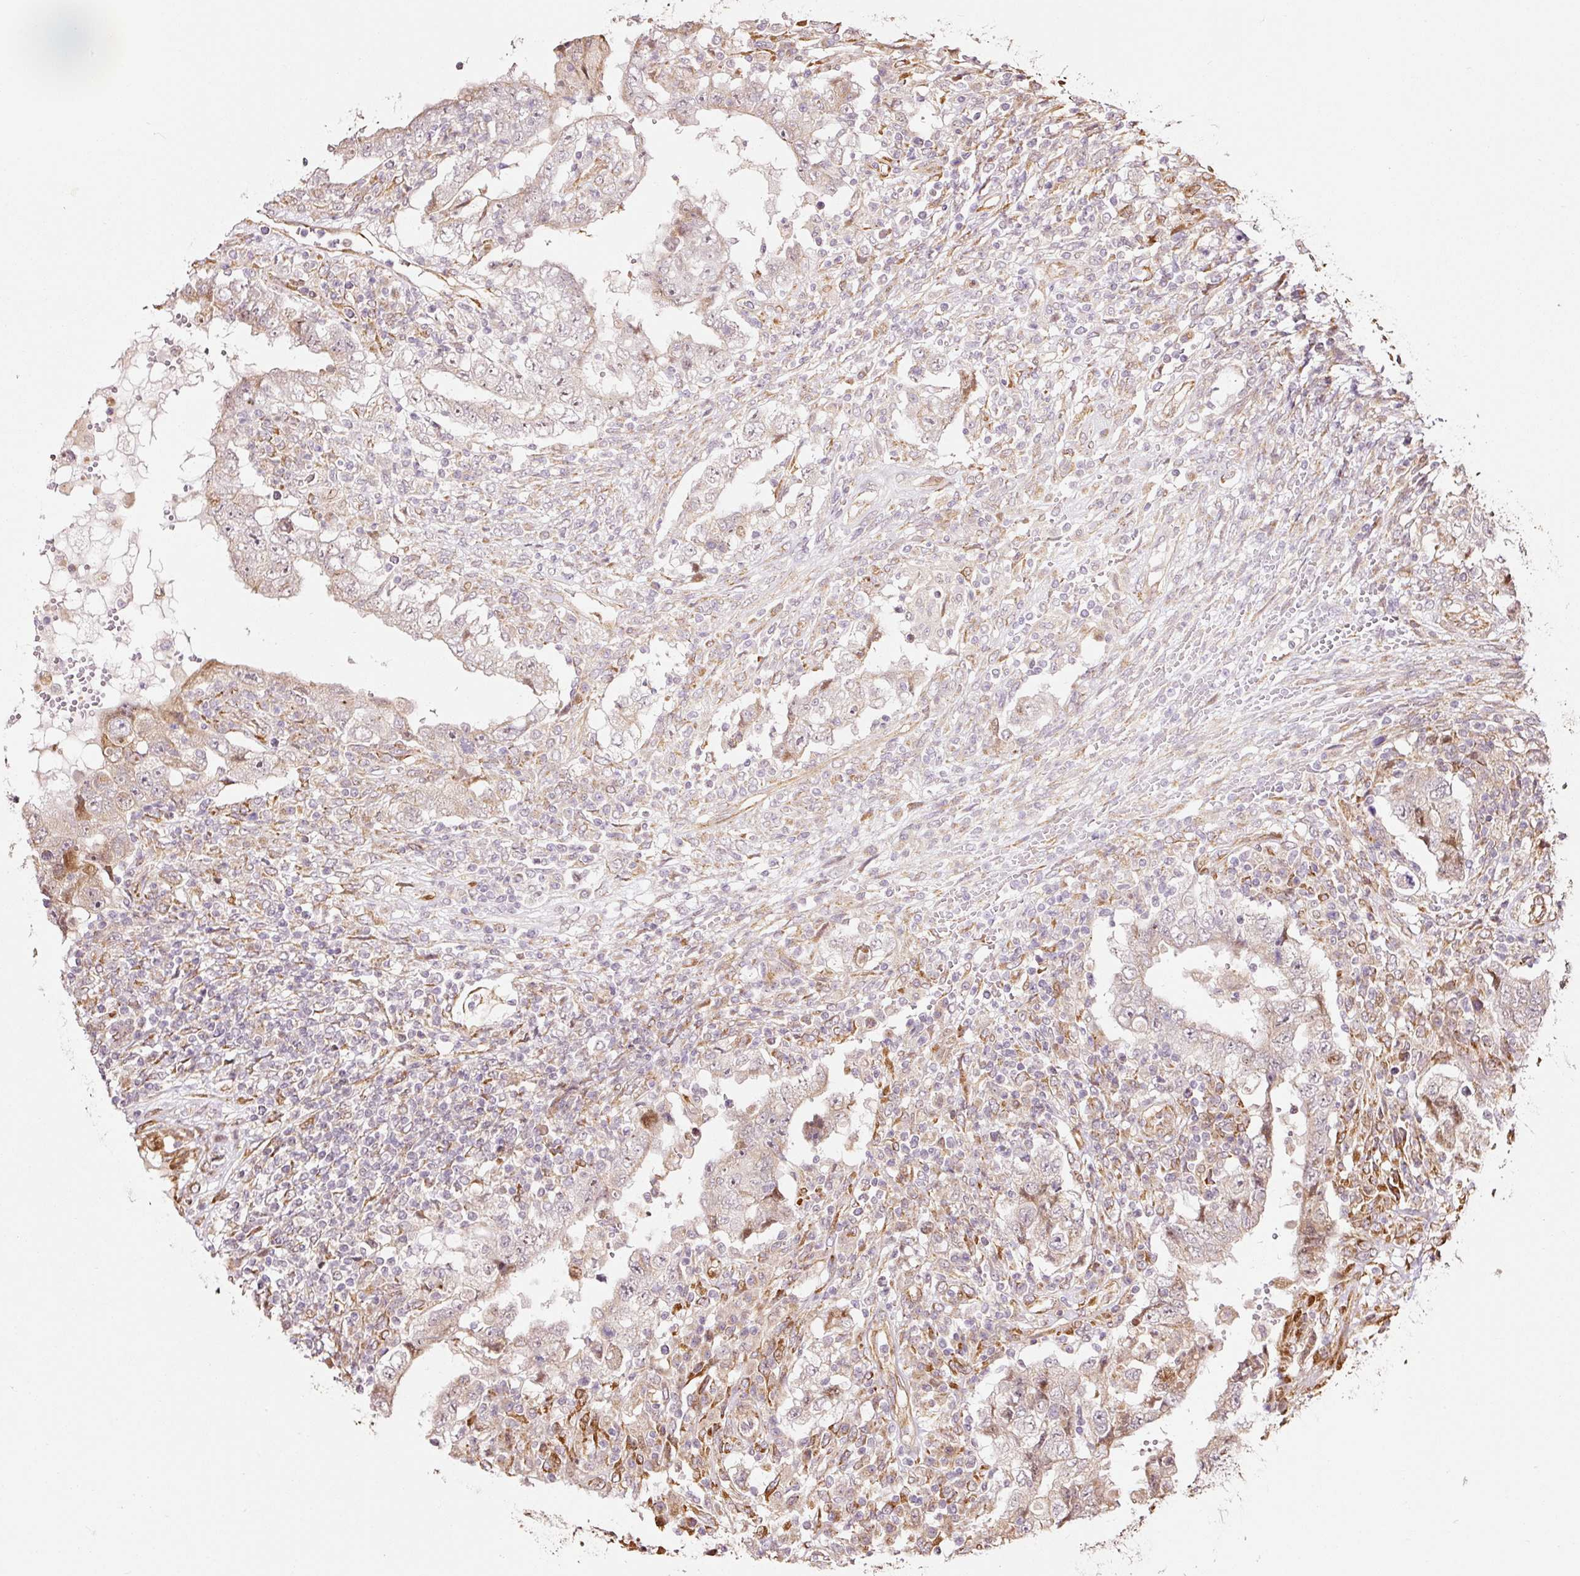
{"staining": {"intensity": "weak", "quantity": "<25%", "location": "cytoplasmic/membranous"}, "tissue": "testis cancer", "cell_type": "Tumor cells", "image_type": "cancer", "snomed": [{"axis": "morphology", "description": "Carcinoma, Embryonal, NOS"}, {"axis": "topography", "description": "Testis"}], "caption": "DAB (3,3'-diaminobenzidine) immunohistochemical staining of testis cancer (embryonal carcinoma) displays no significant positivity in tumor cells.", "gene": "ETF1", "patient": {"sex": "male", "age": 26}}